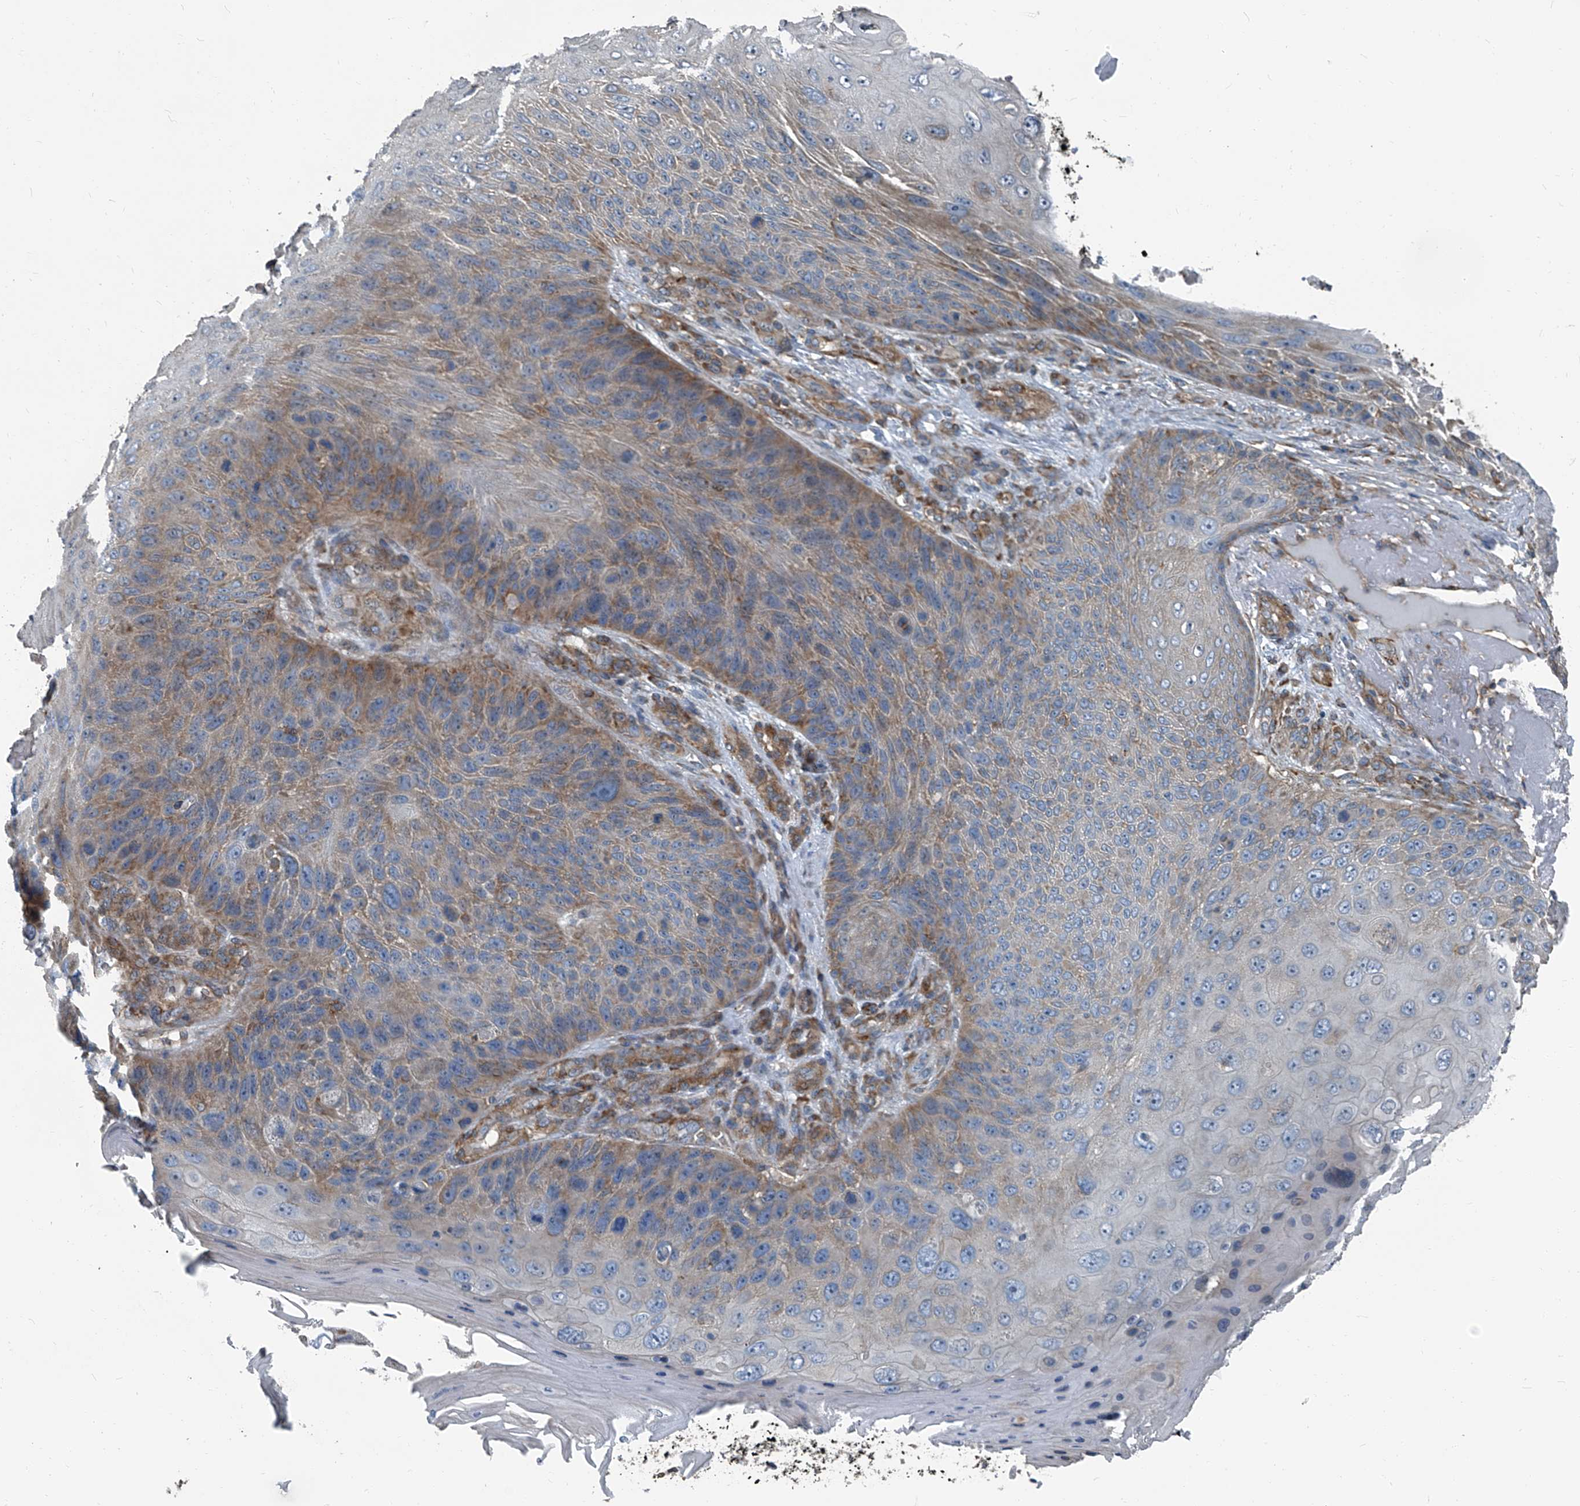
{"staining": {"intensity": "moderate", "quantity": "25%-75%", "location": "cytoplasmic/membranous"}, "tissue": "skin cancer", "cell_type": "Tumor cells", "image_type": "cancer", "snomed": [{"axis": "morphology", "description": "Squamous cell carcinoma, NOS"}, {"axis": "topography", "description": "Skin"}], "caption": "The photomicrograph shows staining of skin cancer (squamous cell carcinoma), revealing moderate cytoplasmic/membranous protein staining (brown color) within tumor cells. (DAB = brown stain, brightfield microscopy at high magnification).", "gene": "SEPTIN7", "patient": {"sex": "female", "age": 88}}